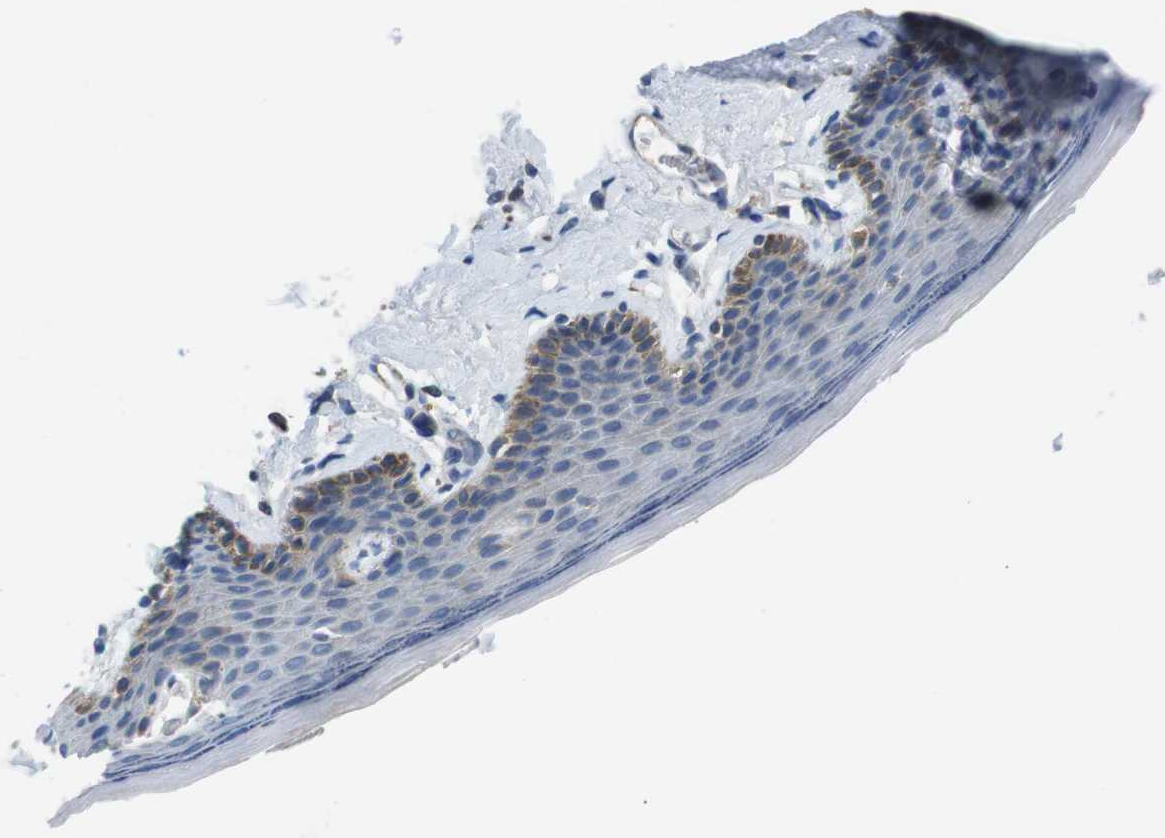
{"staining": {"intensity": "moderate", "quantity": "<25%", "location": "cytoplasmic/membranous"}, "tissue": "skin", "cell_type": "Epidermal cells", "image_type": "normal", "snomed": [{"axis": "morphology", "description": "Normal tissue, NOS"}, {"axis": "topography", "description": "Vulva"}], "caption": "This is an image of immunohistochemistry staining of benign skin, which shows moderate expression in the cytoplasmic/membranous of epidermal cells.", "gene": "PIK3CD", "patient": {"sex": "female", "age": 54}}